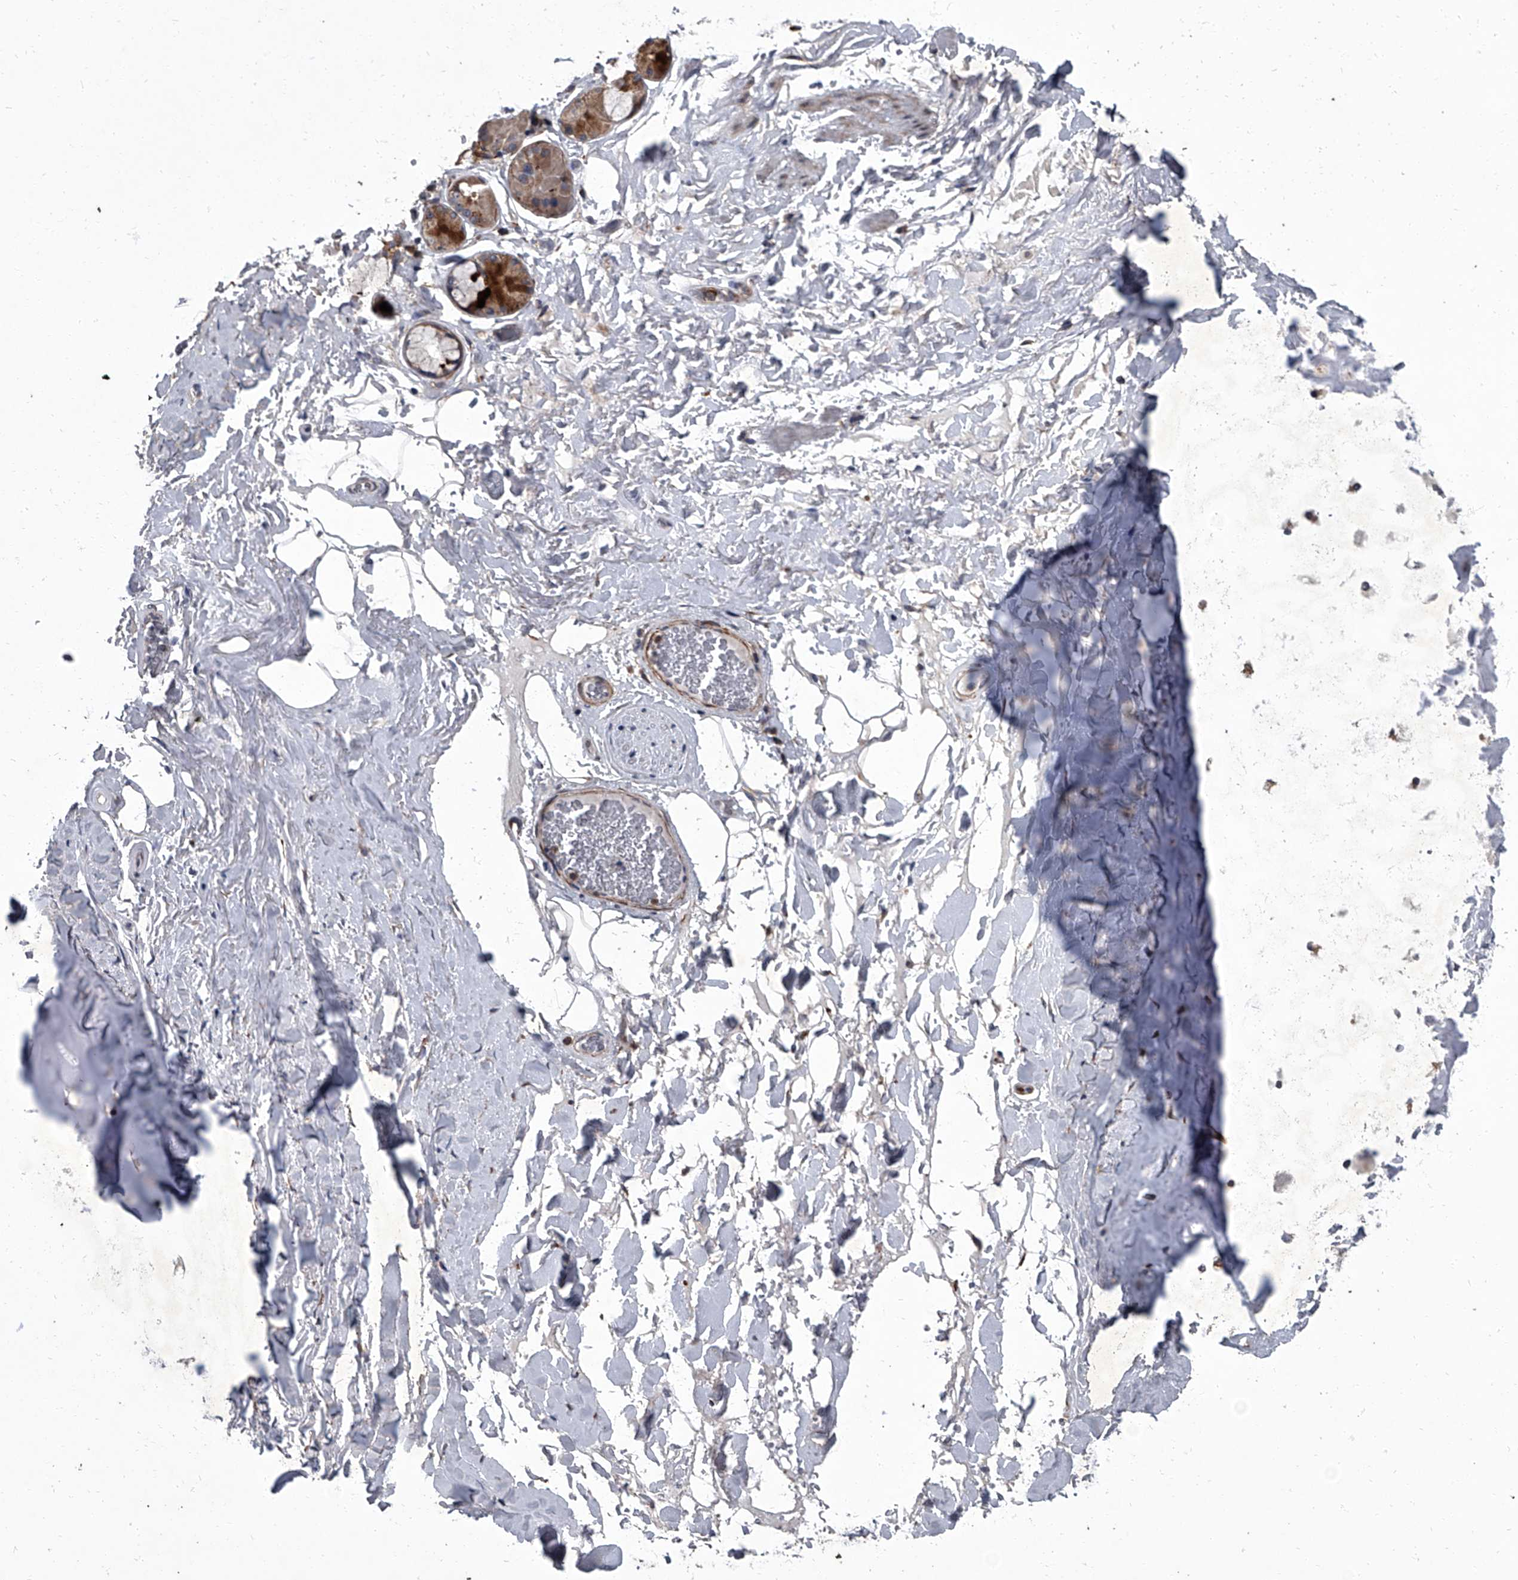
{"staining": {"intensity": "weak", "quantity": ">75%", "location": "cytoplasmic/membranous"}, "tissue": "adipose tissue", "cell_type": "Adipocytes", "image_type": "normal", "snomed": [{"axis": "morphology", "description": "Normal tissue, NOS"}, {"axis": "topography", "description": "Cartilage tissue"}], "caption": "About >75% of adipocytes in benign human adipose tissue show weak cytoplasmic/membranous protein staining as visualized by brown immunohistochemical staining.", "gene": "SIRT4", "patient": {"sex": "female", "age": 63}}